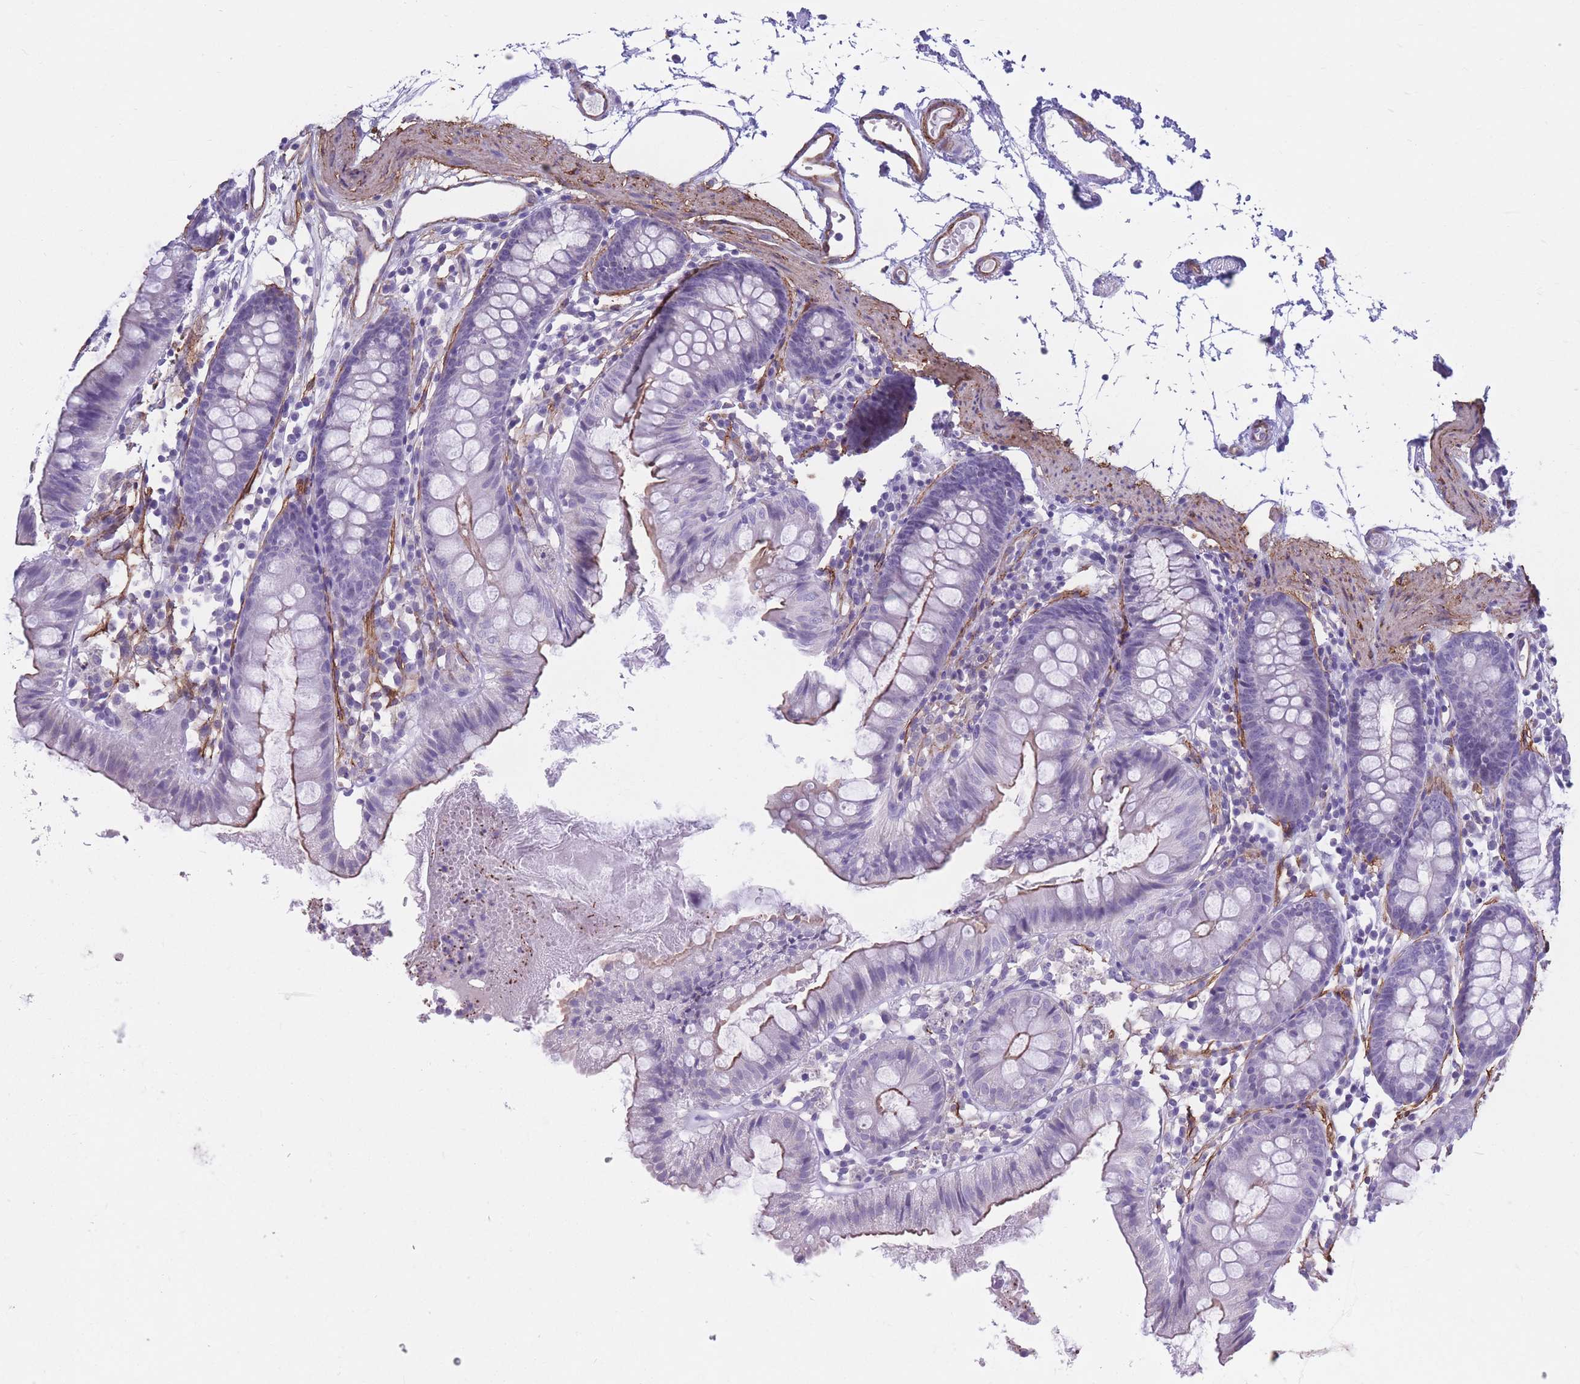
{"staining": {"intensity": "moderate", "quantity": ">75%", "location": "cytoplasmic/membranous"}, "tissue": "colon", "cell_type": "Endothelial cells", "image_type": "normal", "snomed": [{"axis": "morphology", "description": "Normal tissue, NOS"}, {"axis": "topography", "description": "Colon"}], "caption": "IHC photomicrograph of unremarkable colon: human colon stained using IHC displays medium levels of moderate protein expression localized specifically in the cytoplasmic/membranous of endothelial cells, appearing as a cytoplasmic/membranous brown color.", "gene": "DPYD", "patient": {"sex": "female", "age": 84}}